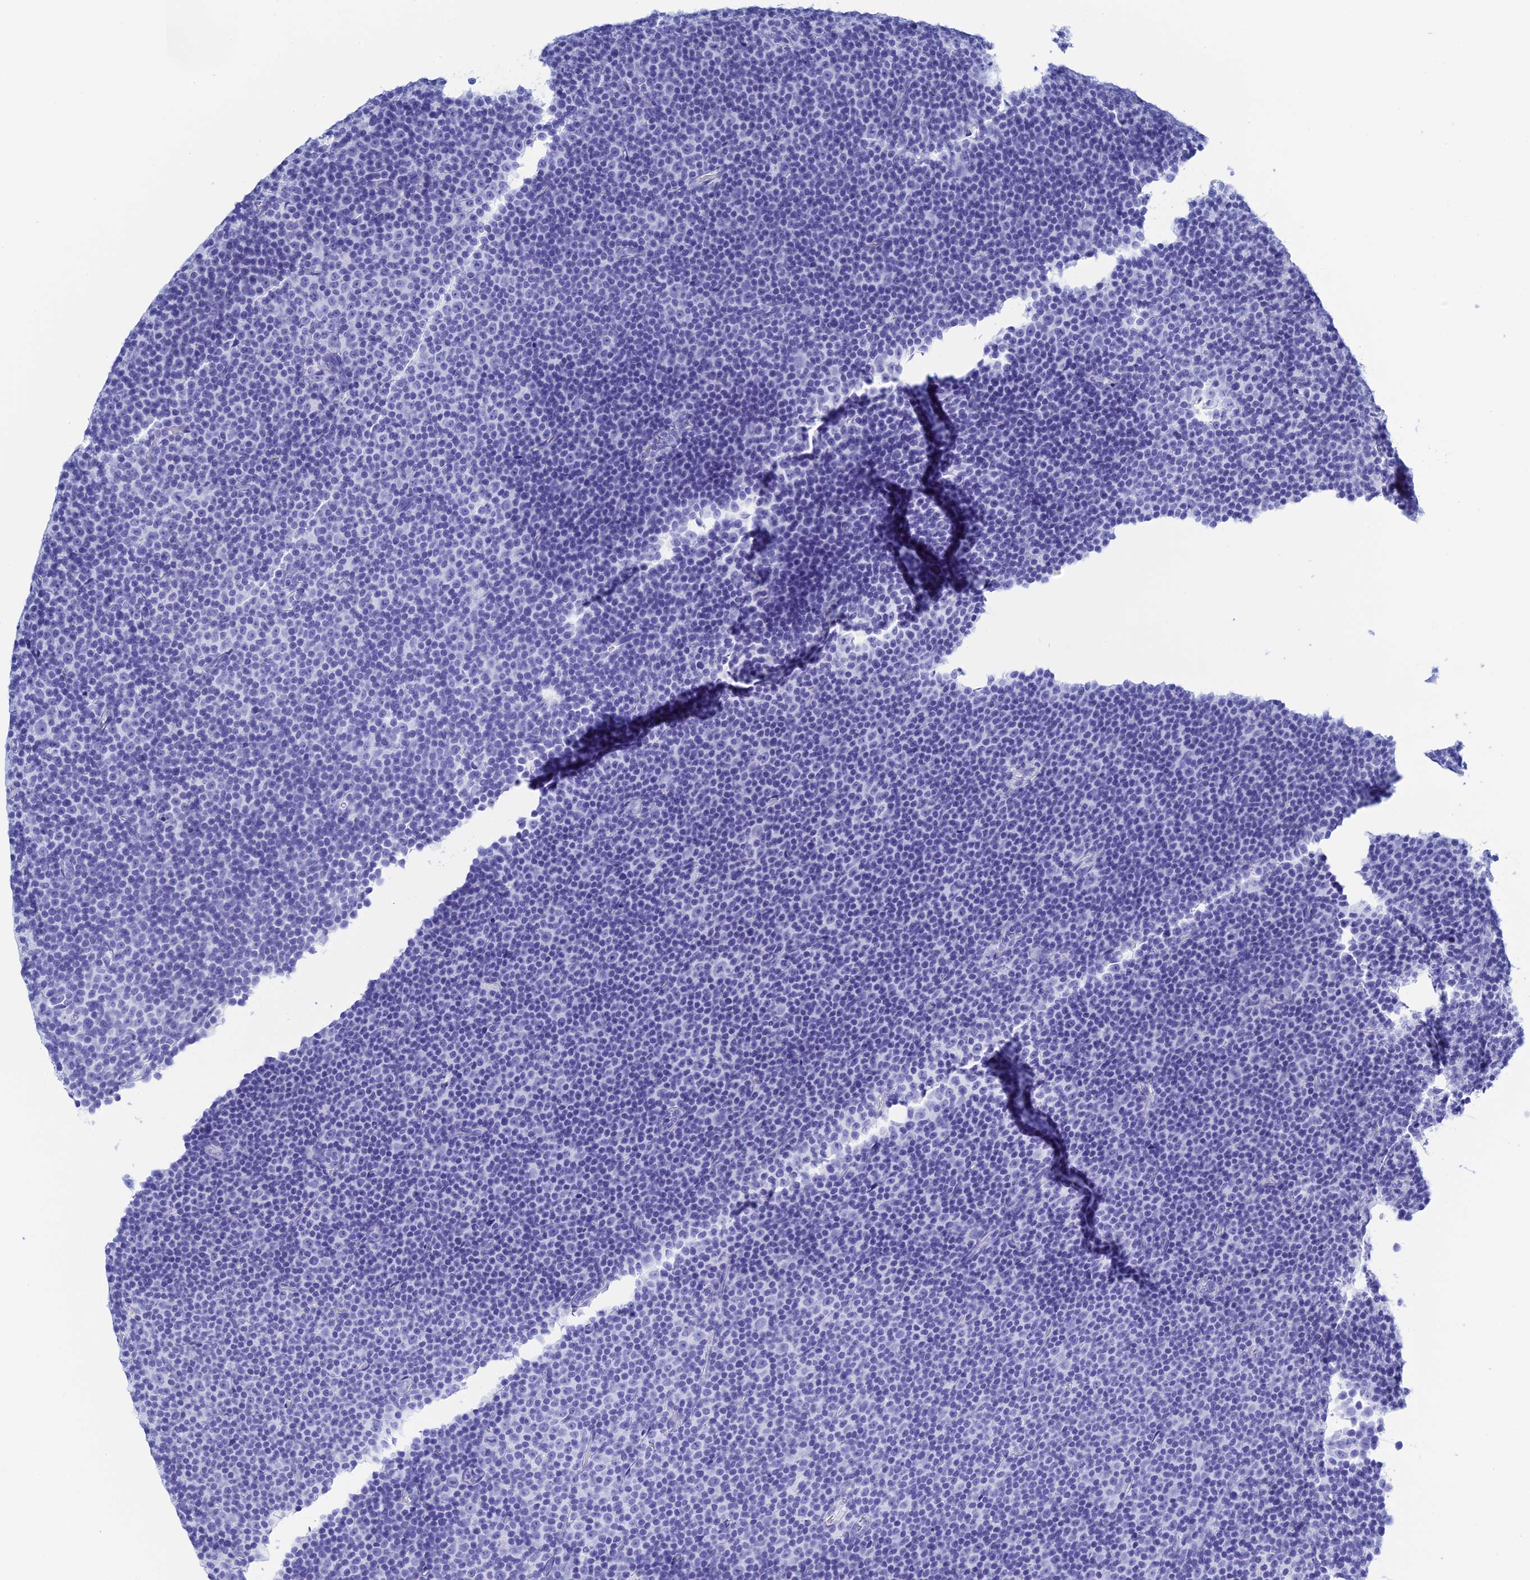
{"staining": {"intensity": "negative", "quantity": "none", "location": "none"}, "tissue": "lymphoma", "cell_type": "Tumor cells", "image_type": "cancer", "snomed": [{"axis": "morphology", "description": "Malignant lymphoma, non-Hodgkin's type, Low grade"}, {"axis": "topography", "description": "Lymph node"}], "caption": "DAB (3,3'-diaminobenzidine) immunohistochemical staining of lymphoma reveals no significant positivity in tumor cells. (Stains: DAB (3,3'-diaminobenzidine) immunohistochemistry (IHC) with hematoxylin counter stain, Microscopy: brightfield microscopy at high magnification).", "gene": "TEX101", "patient": {"sex": "female", "age": 67}}